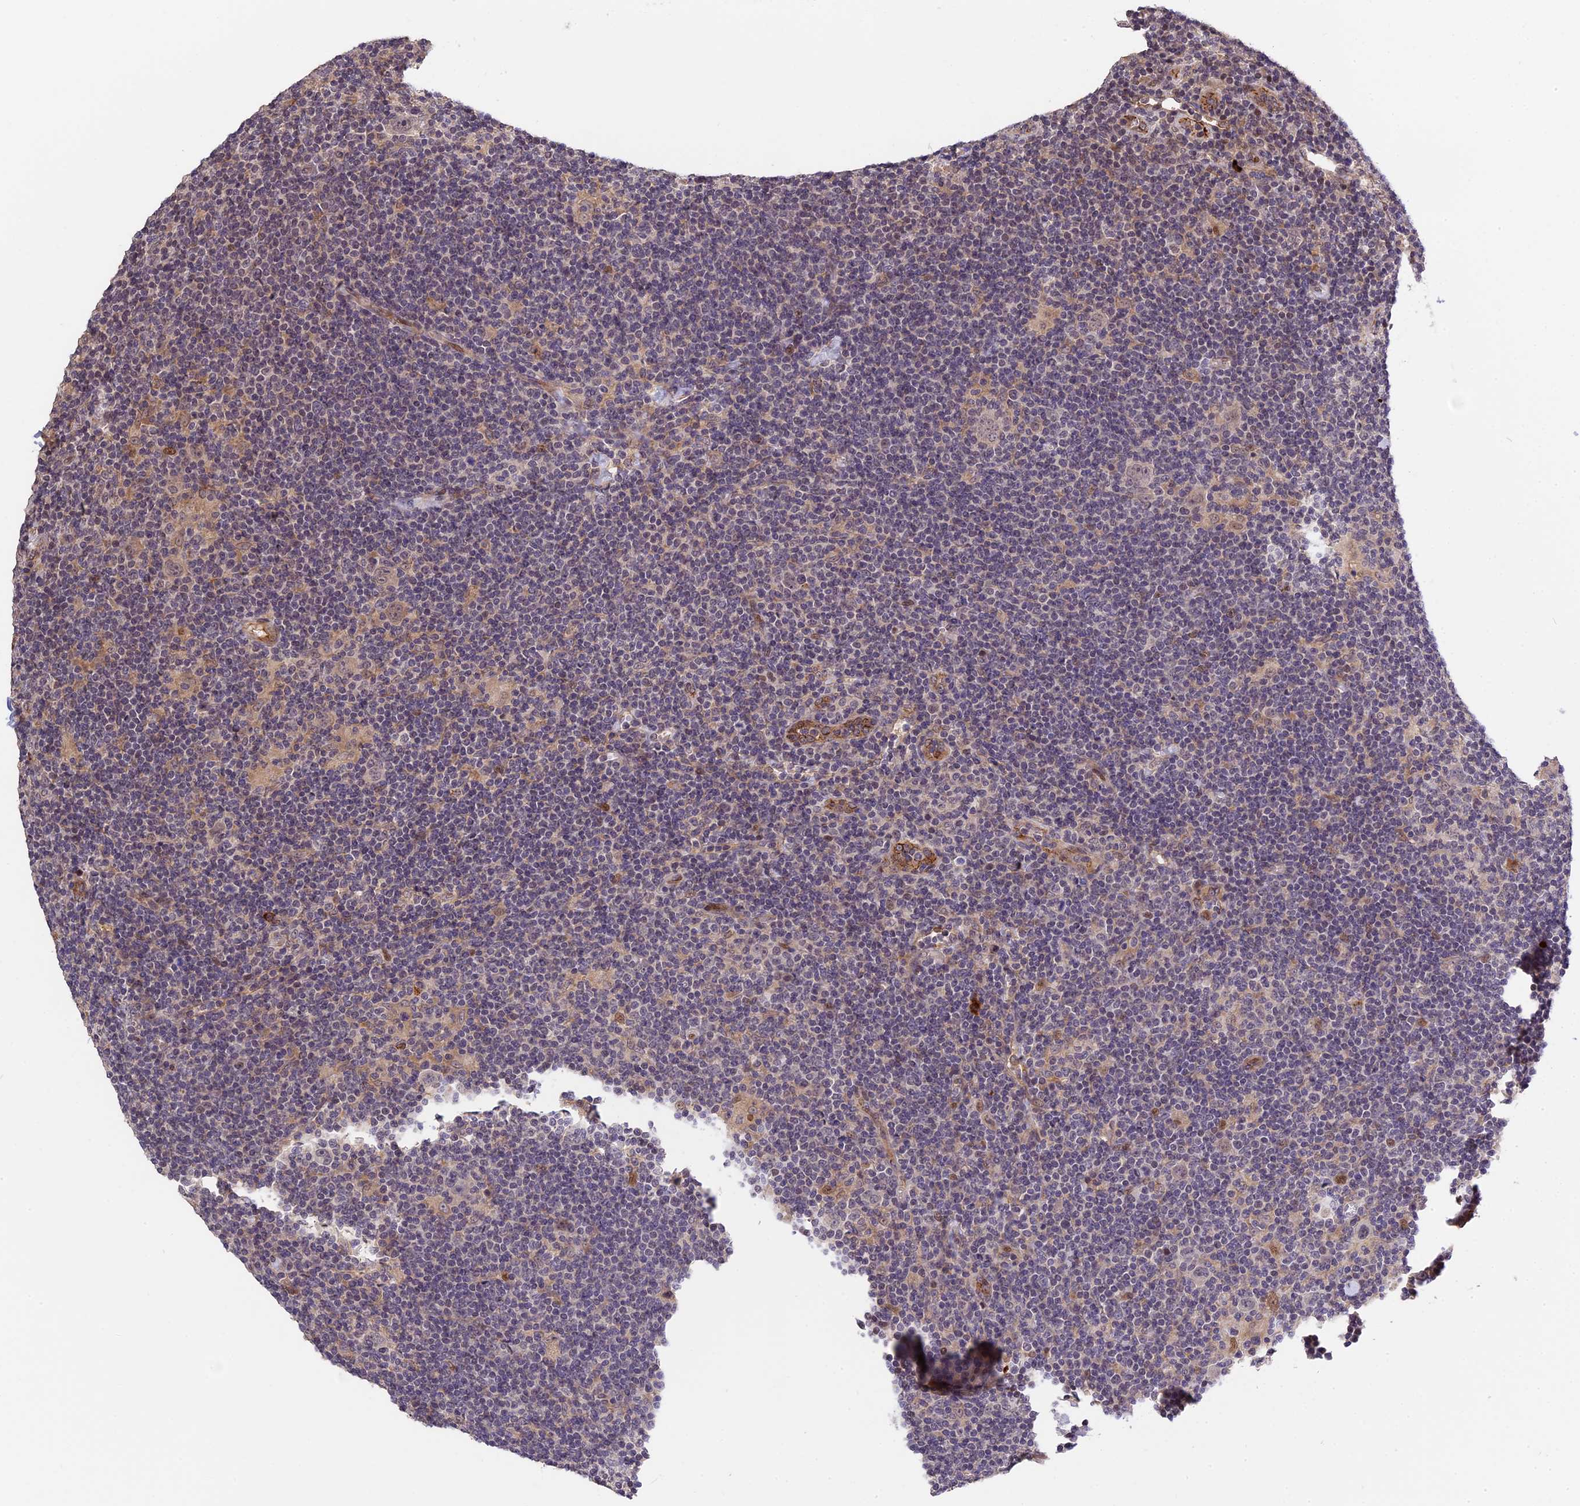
{"staining": {"intensity": "negative", "quantity": "none", "location": "none"}, "tissue": "lymphoma", "cell_type": "Tumor cells", "image_type": "cancer", "snomed": [{"axis": "morphology", "description": "Hodgkin's disease, NOS"}, {"axis": "topography", "description": "Lymph node"}], "caption": "Immunohistochemistry (IHC) histopathology image of neoplastic tissue: human Hodgkin's disease stained with DAB (3,3'-diaminobenzidine) shows no significant protein expression in tumor cells.", "gene": "MFSD2A", "patient": {"sex": "female", "age": 57}}